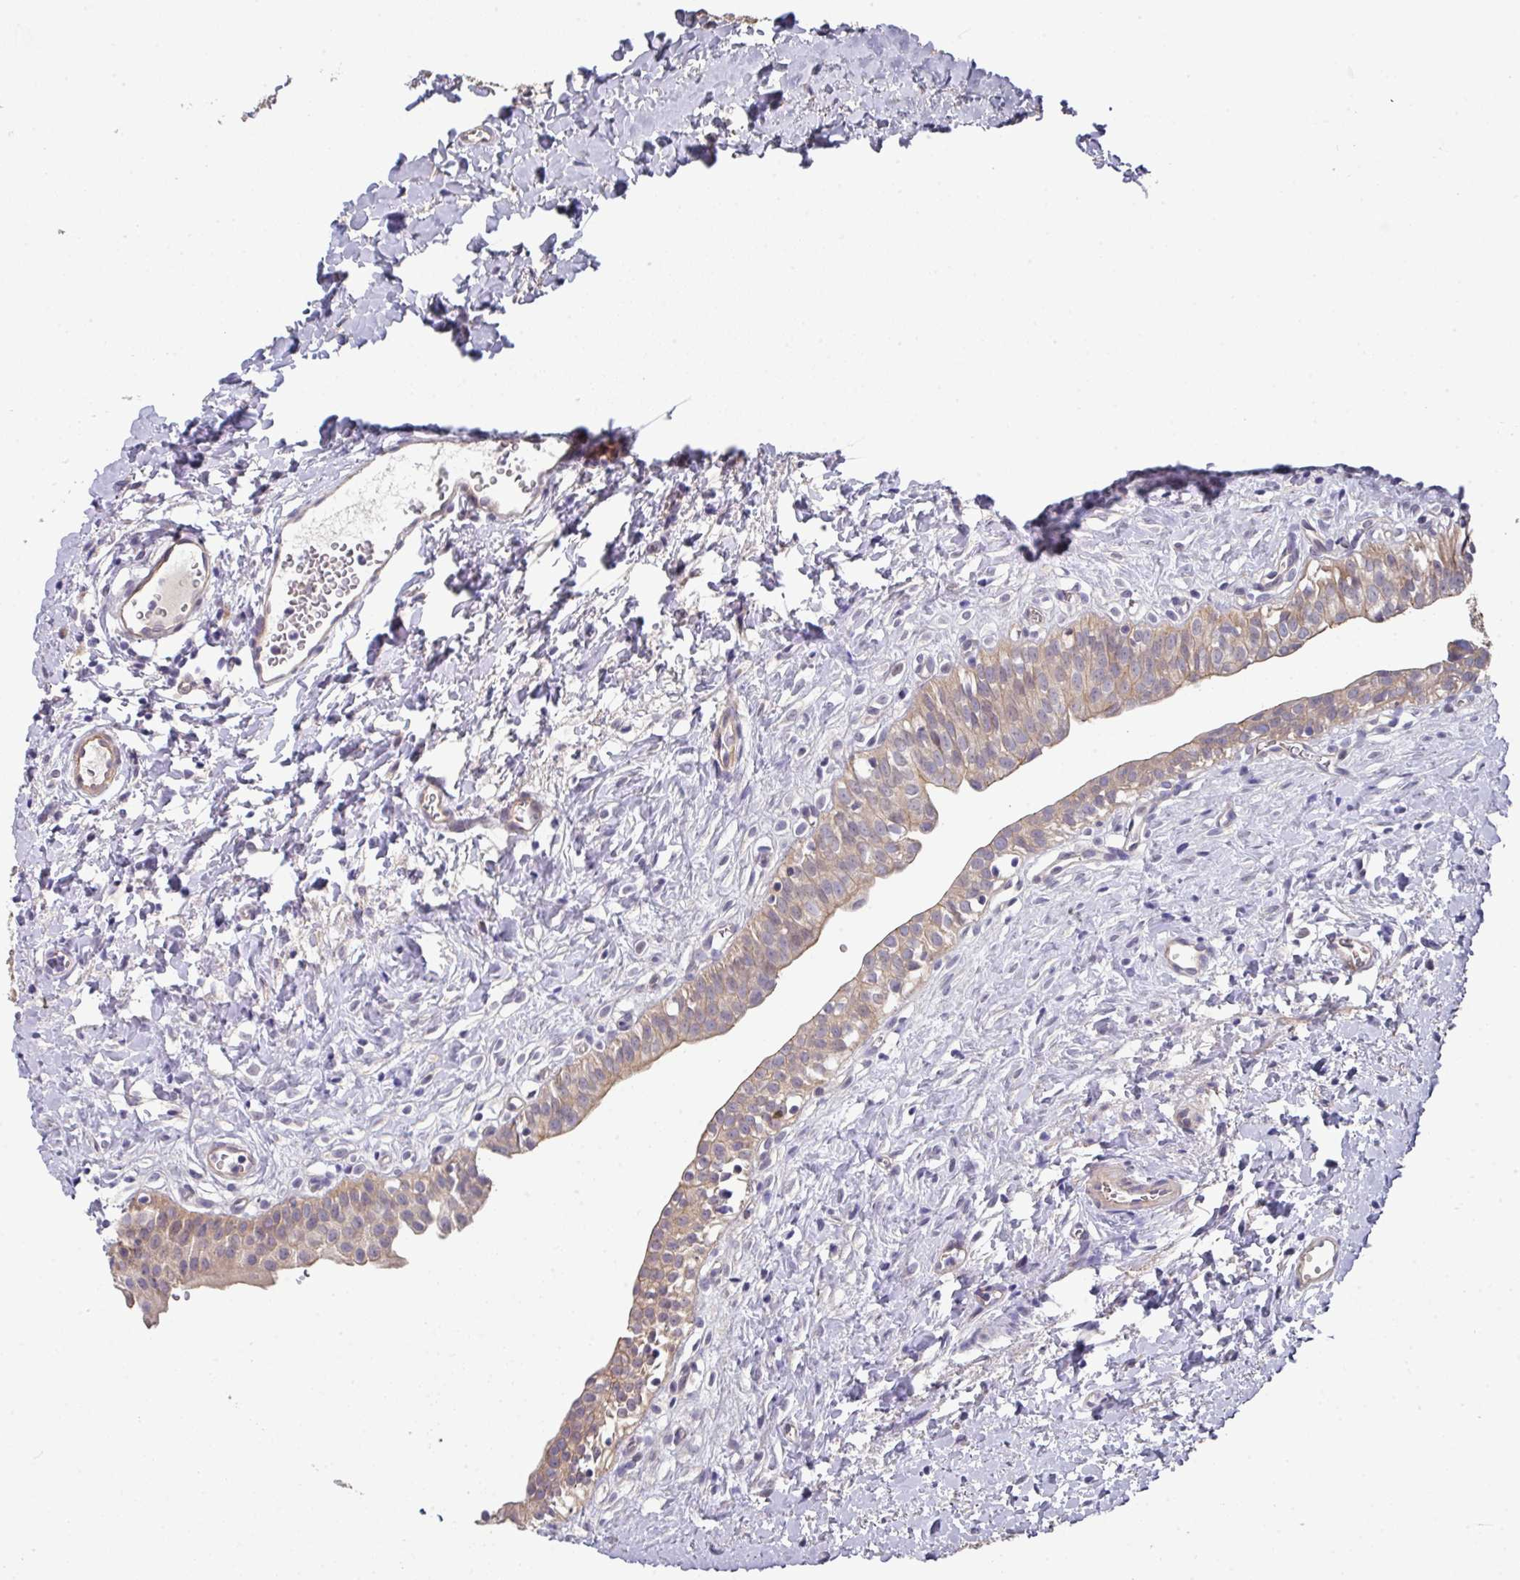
{"staining": {"intensity": "moderate", "quantity": ">75%", "location": "cytoplasmic/membranous"}, "tissue": "urinary bladder", "cell_type": "Urothelial cells", "image_type": "normal", "snomed": [{"axis": "morphology", "description": "Normal tissue, NOS"}, {"axis": "topography", "description": "Urinary bladder"}], "caption": "The photomicrograph demonstrates a brown stain indicating the presence of a protein in the cytoplasmic/membranous of urothelial cells in urinary bladder. (IHC, brightfield microscopy, high magnification).", "gene": "PRR5", "patient": {"sex": "male", "age": 51}}